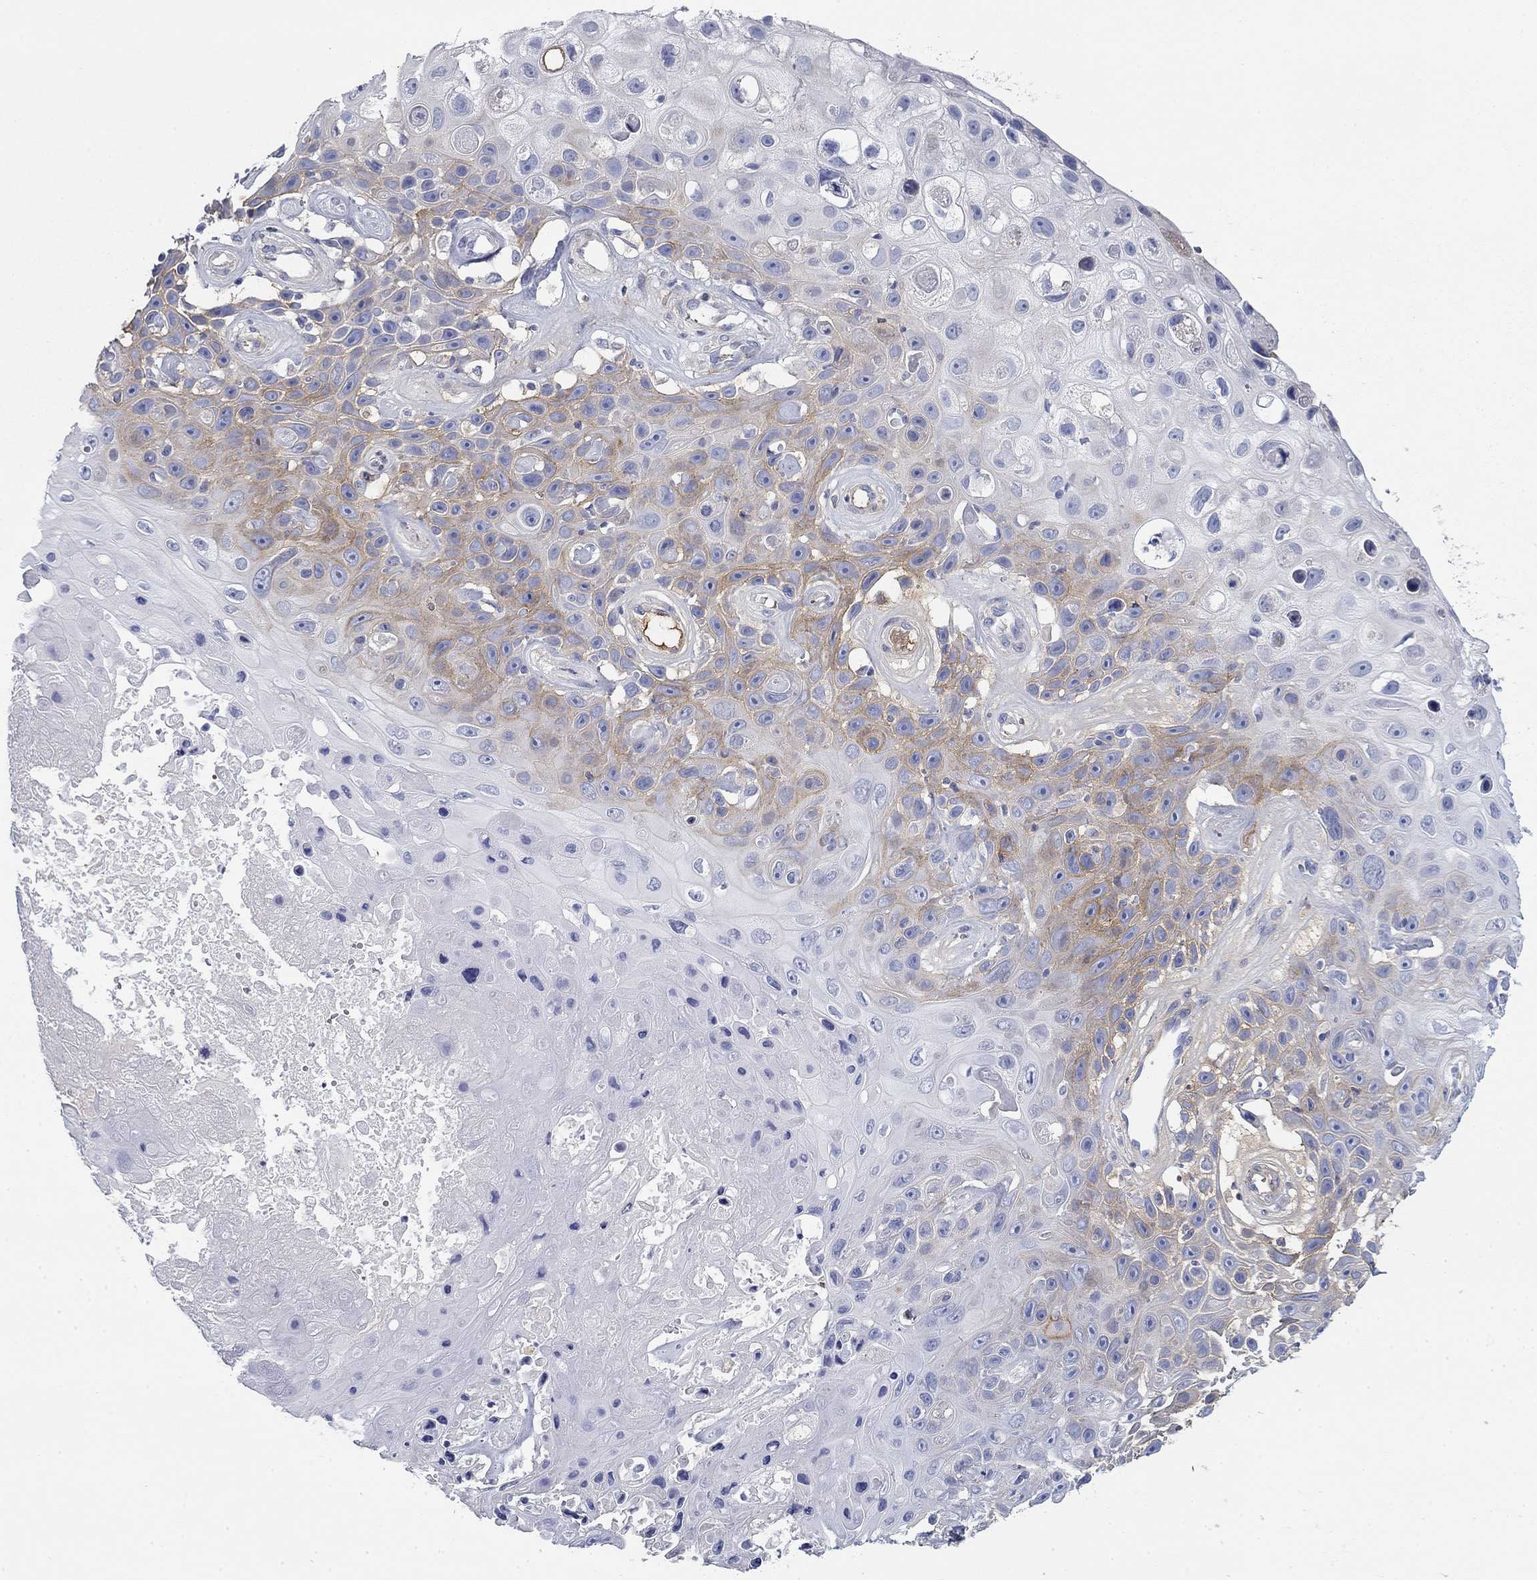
{"staining": {"intensity": "moderate", "quantity": "<25%", "location": "cytoplasmic/membranous"}, "tissue": "skin cancer", "cell_type": "Tumor cells", "image_type": "cancer", "snomed": [{"axis": "morphology", "description": "Squamous cell carcinoma, NOS"}, {"axis": "topography", "description": "Skin"}], "caption": "Human skin cancer (squamous cell carcinoma) stained for a protein (brown) shows moderate cytoplasmic/membranous positive positivity in about <25% of tumor cells.", "gene": "GPC1", "patient": {"sex": "male", "age": 82}}